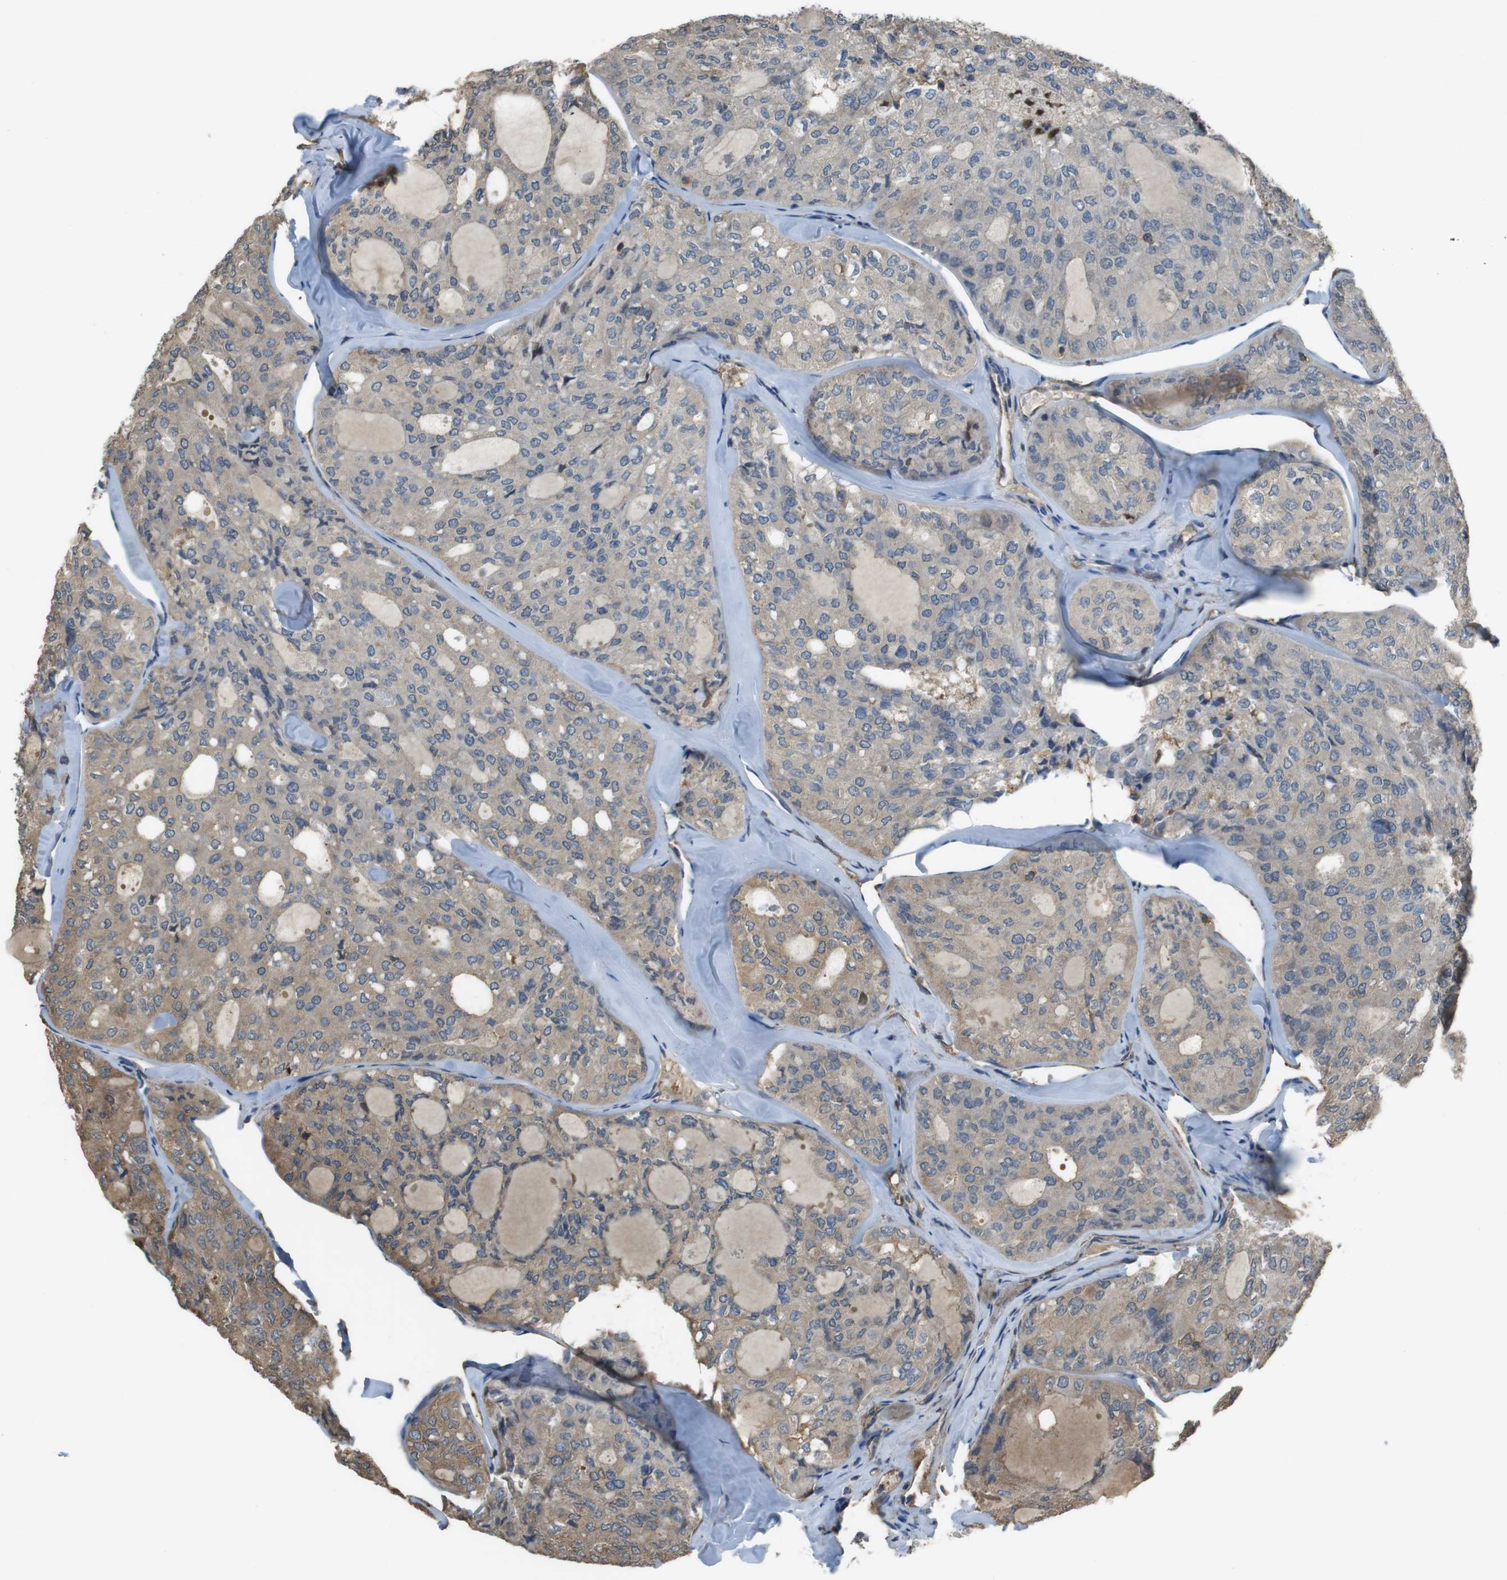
{"staining": {"intensity": "moderate", "quantity": "<25%", "location": "cytoplasmic/membranous"}, "tissue": "thyroid cancer", "cell_type": "Tumor cells", "image_type": "cancer", "snomed": [{"axis": "morphology", "description": "Follicular adenoma carcinoma, NOS"}, {"axis": "topography", "description": "Thyroid gland"}], "caption": "High-magnification brightfield microscopy of thyroid cancer stained with DAB (3,3'-diaminobenzidine) (brown) and counterstained with hematoxylin (blue). tumor cells exhibit moderate cytoplasmic/membranous expression is identified in about<25% of cells.", "gene": "FCAR", "patient": {"sex": "male", "age": 75}}